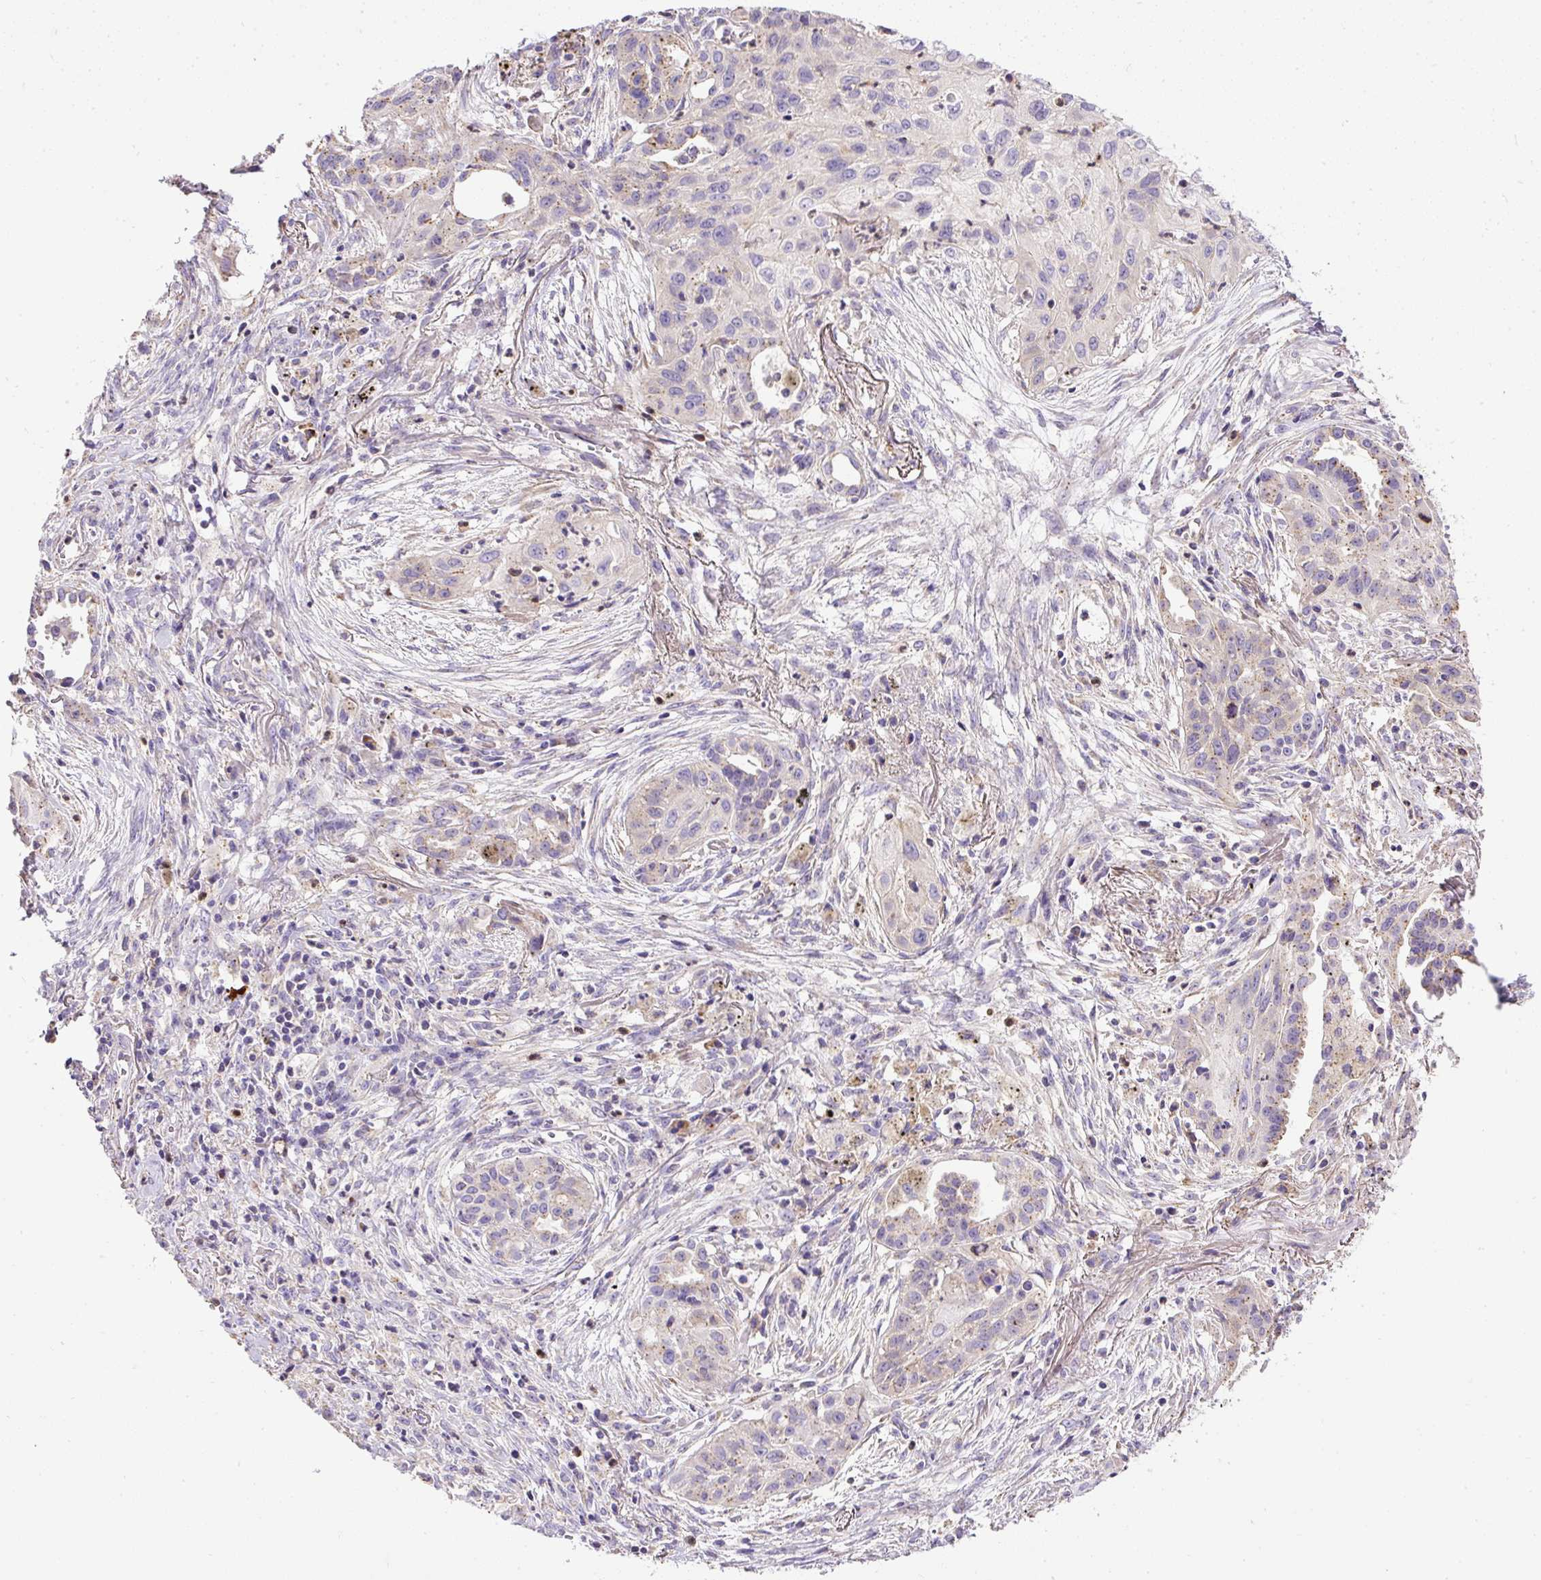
{"staining": {"intensity": "negative", "quantity": "none", "location": "none"}, "tissue": "lung cancer", "cell_type": "Tumor cells", "image_type": "cancer", "snomed": [{"axis": "morphology", "description": "Squamous cell carcinoma, NOS"}, {"axis": "topography", "description": "Lung"}], "caption": "The photomicrograph reveals no staining of tumor cells in lung squamous cell carcinoma.", "gene": "CFAP47", "patient": {"sex": "male", "age": 71}}